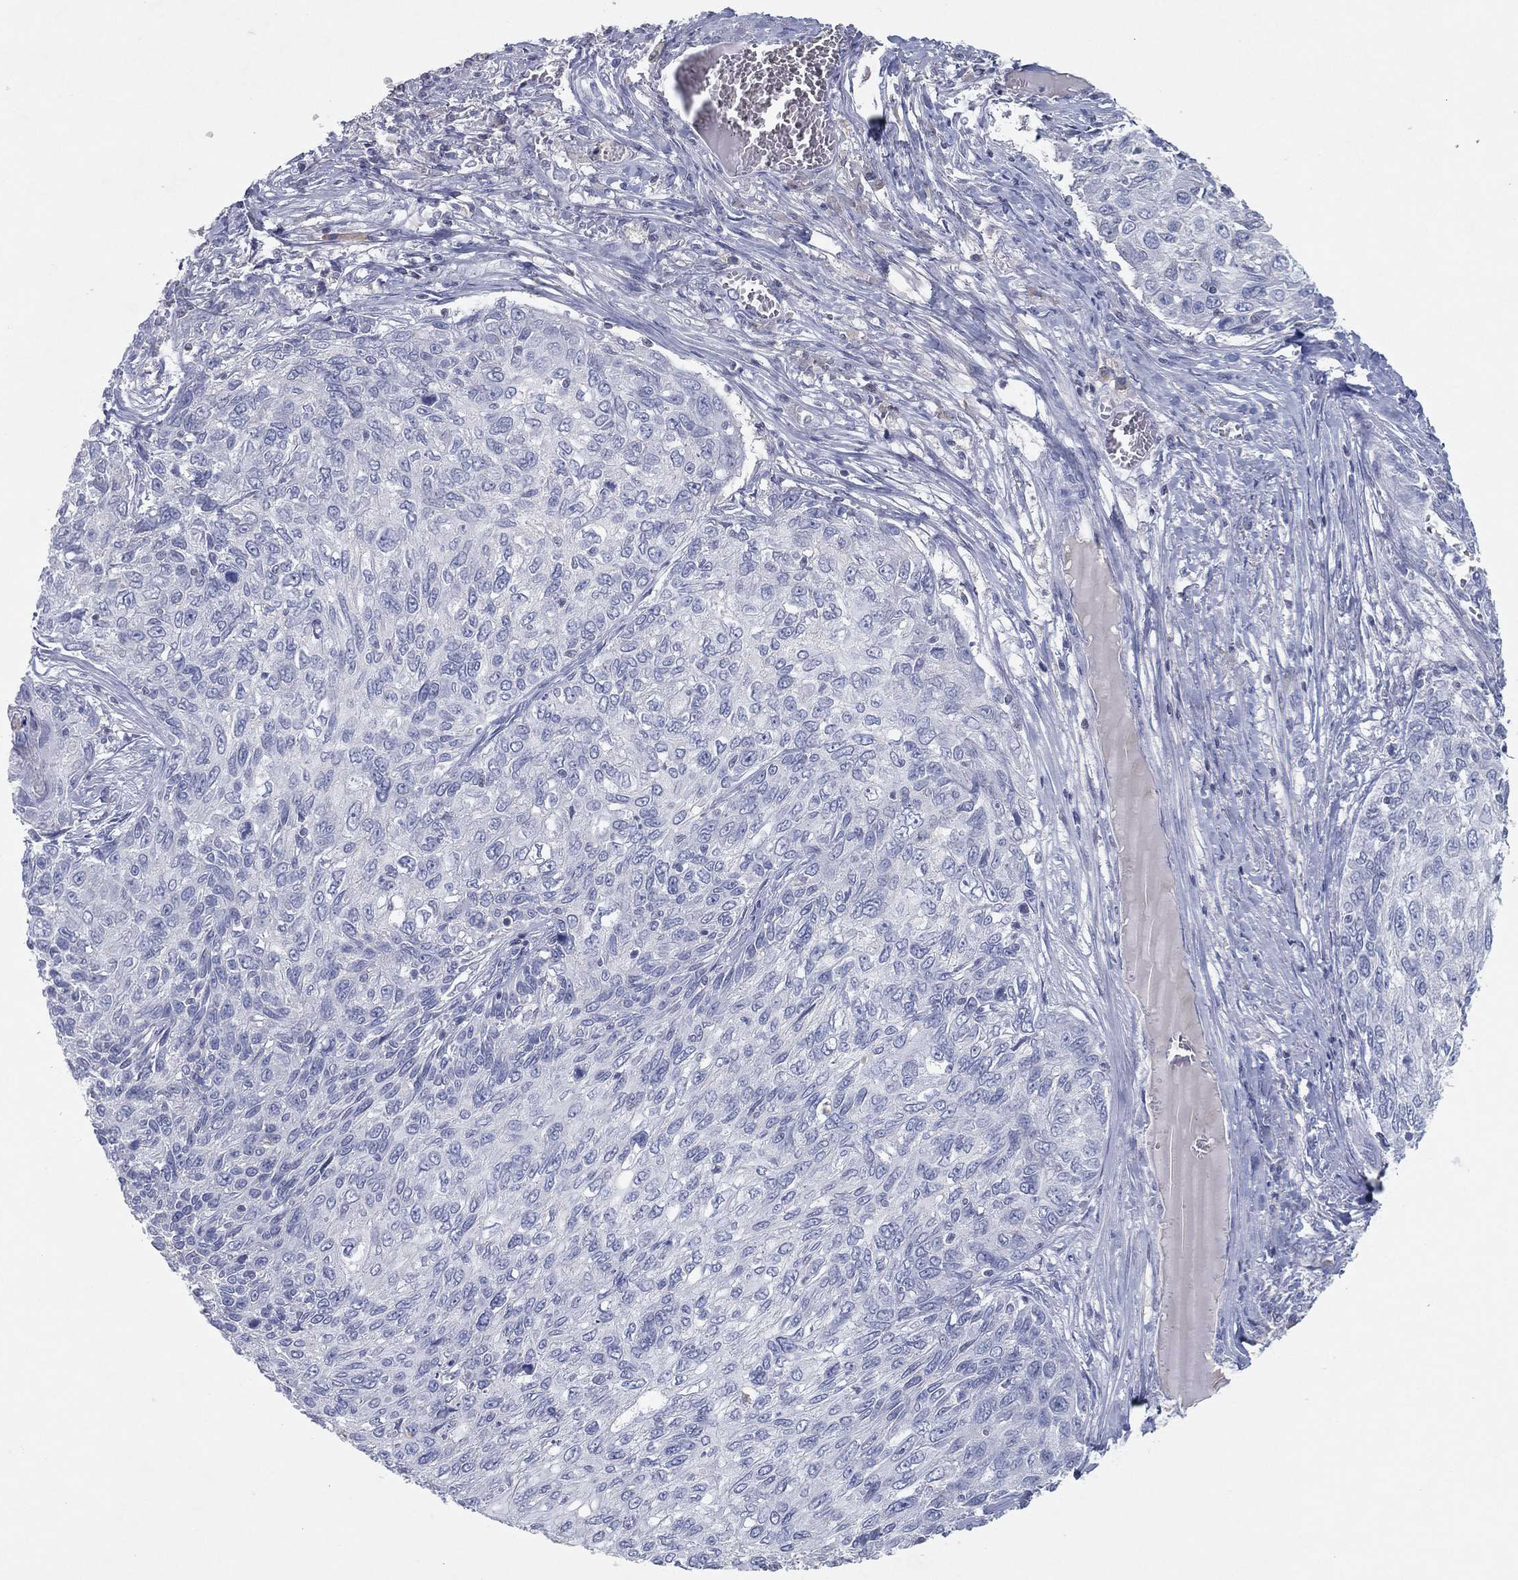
{"staining": {"intensity": "negative", "quantity": "none", "location": "none"}, "tissue": "skin cancer", "cell_type": "Tumor cells", "image_type": "cancer", "snomed": [{"axis": "morphology", "description": "Squamous cell carcinoma, NOS"}, {"axis": "topography", "description": "Skin"}], "caption": "DAB (3,3'-diaminobenzidine) immunohistochemical staining of human skin squamous cell carcinoma shows no significant expression in tumor cells.", "gene": "CPT1B", "patient": {"sex": "male", "age": 92}}